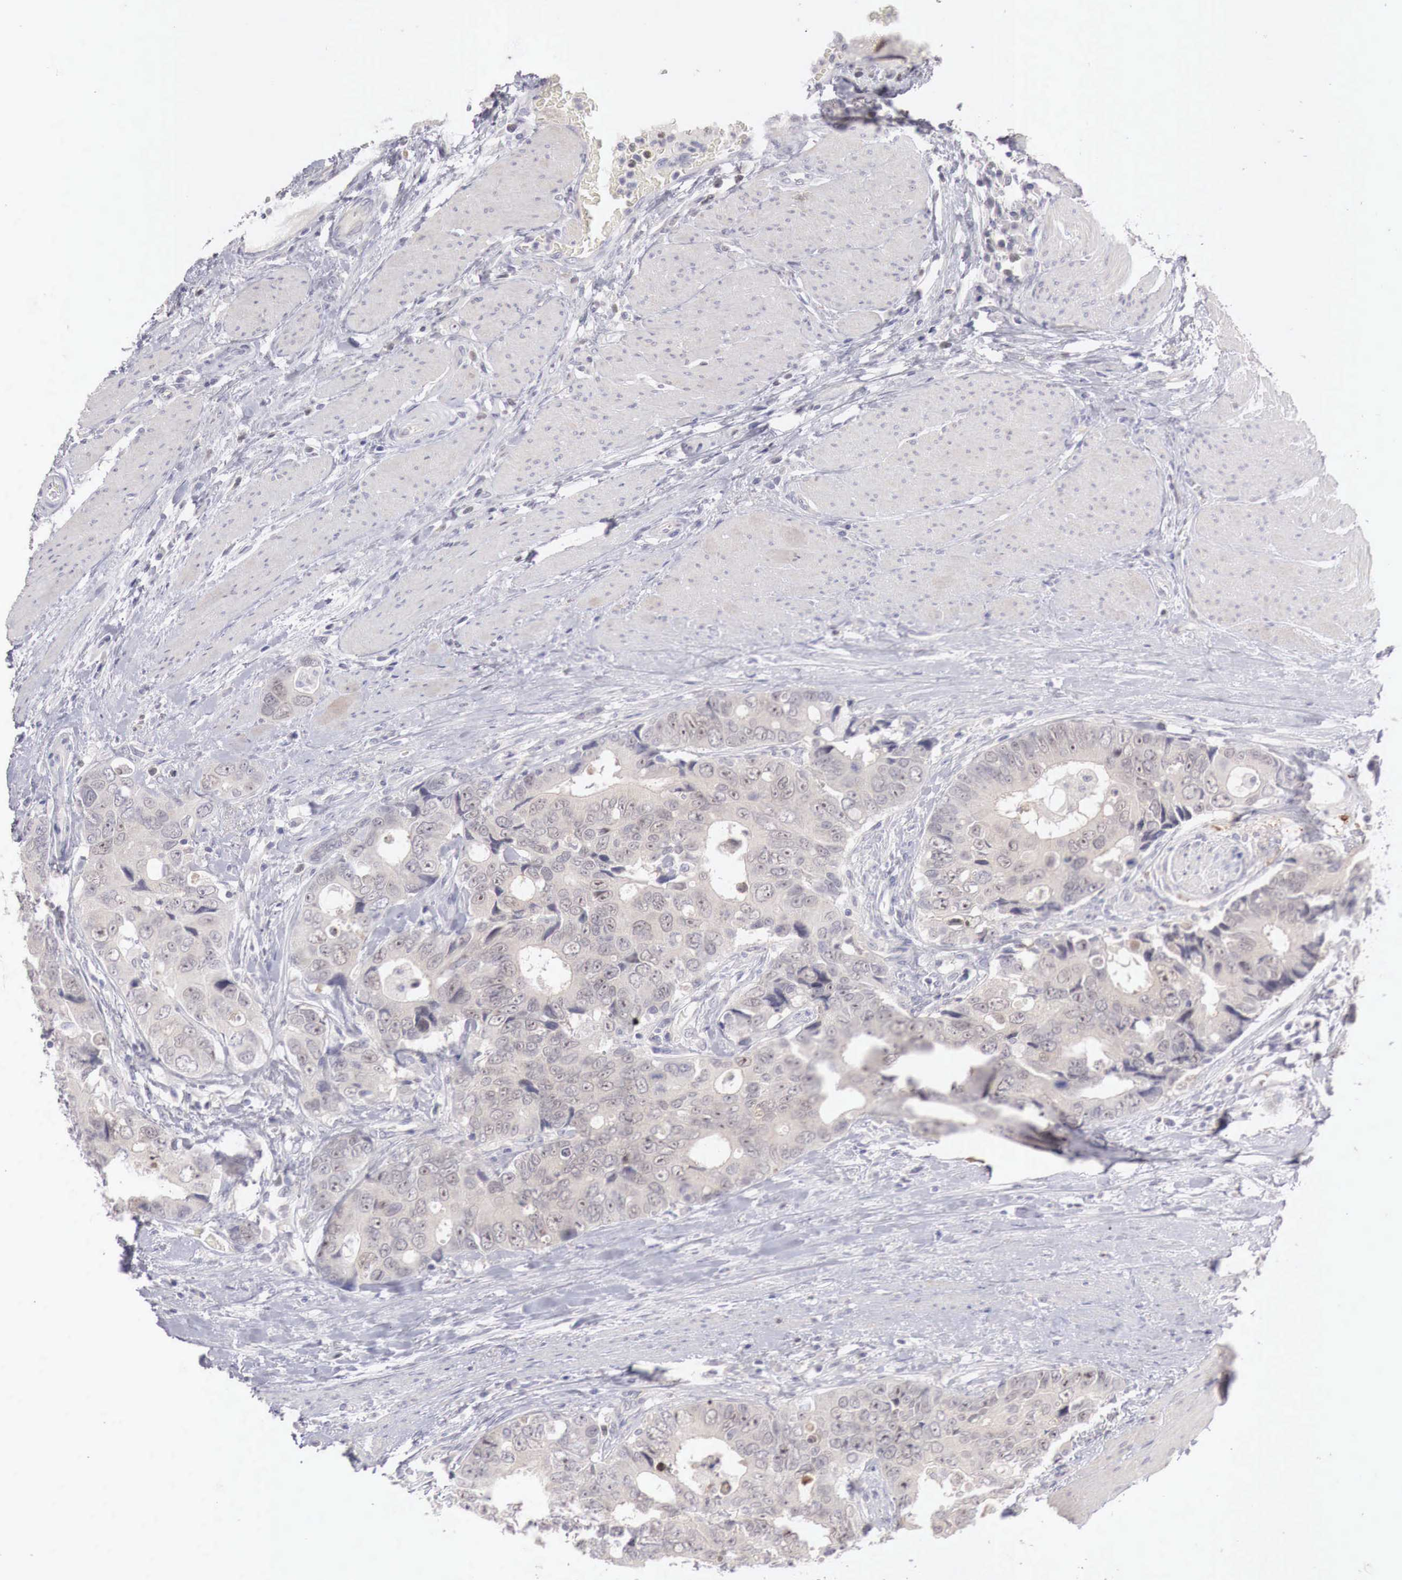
{"staining": {"intensity": "negative", "quantity": "none", "location": "none"}, "tissue": "colorectal cancer", "cell_type": "Tumor cells", "image_type": "cancer", "snomed": [{"axis": "morphology", "description": "Adenocarcinoma, NOS"}, {"axis": "topography", "description": "Rectum"}], "caption": "This is an immunohistochemistry image of colorectal adenocarcinoma. There is no staining in tumor cells.", "gene": "GATA1", "patient": {"sex": "female", "age": 67}}